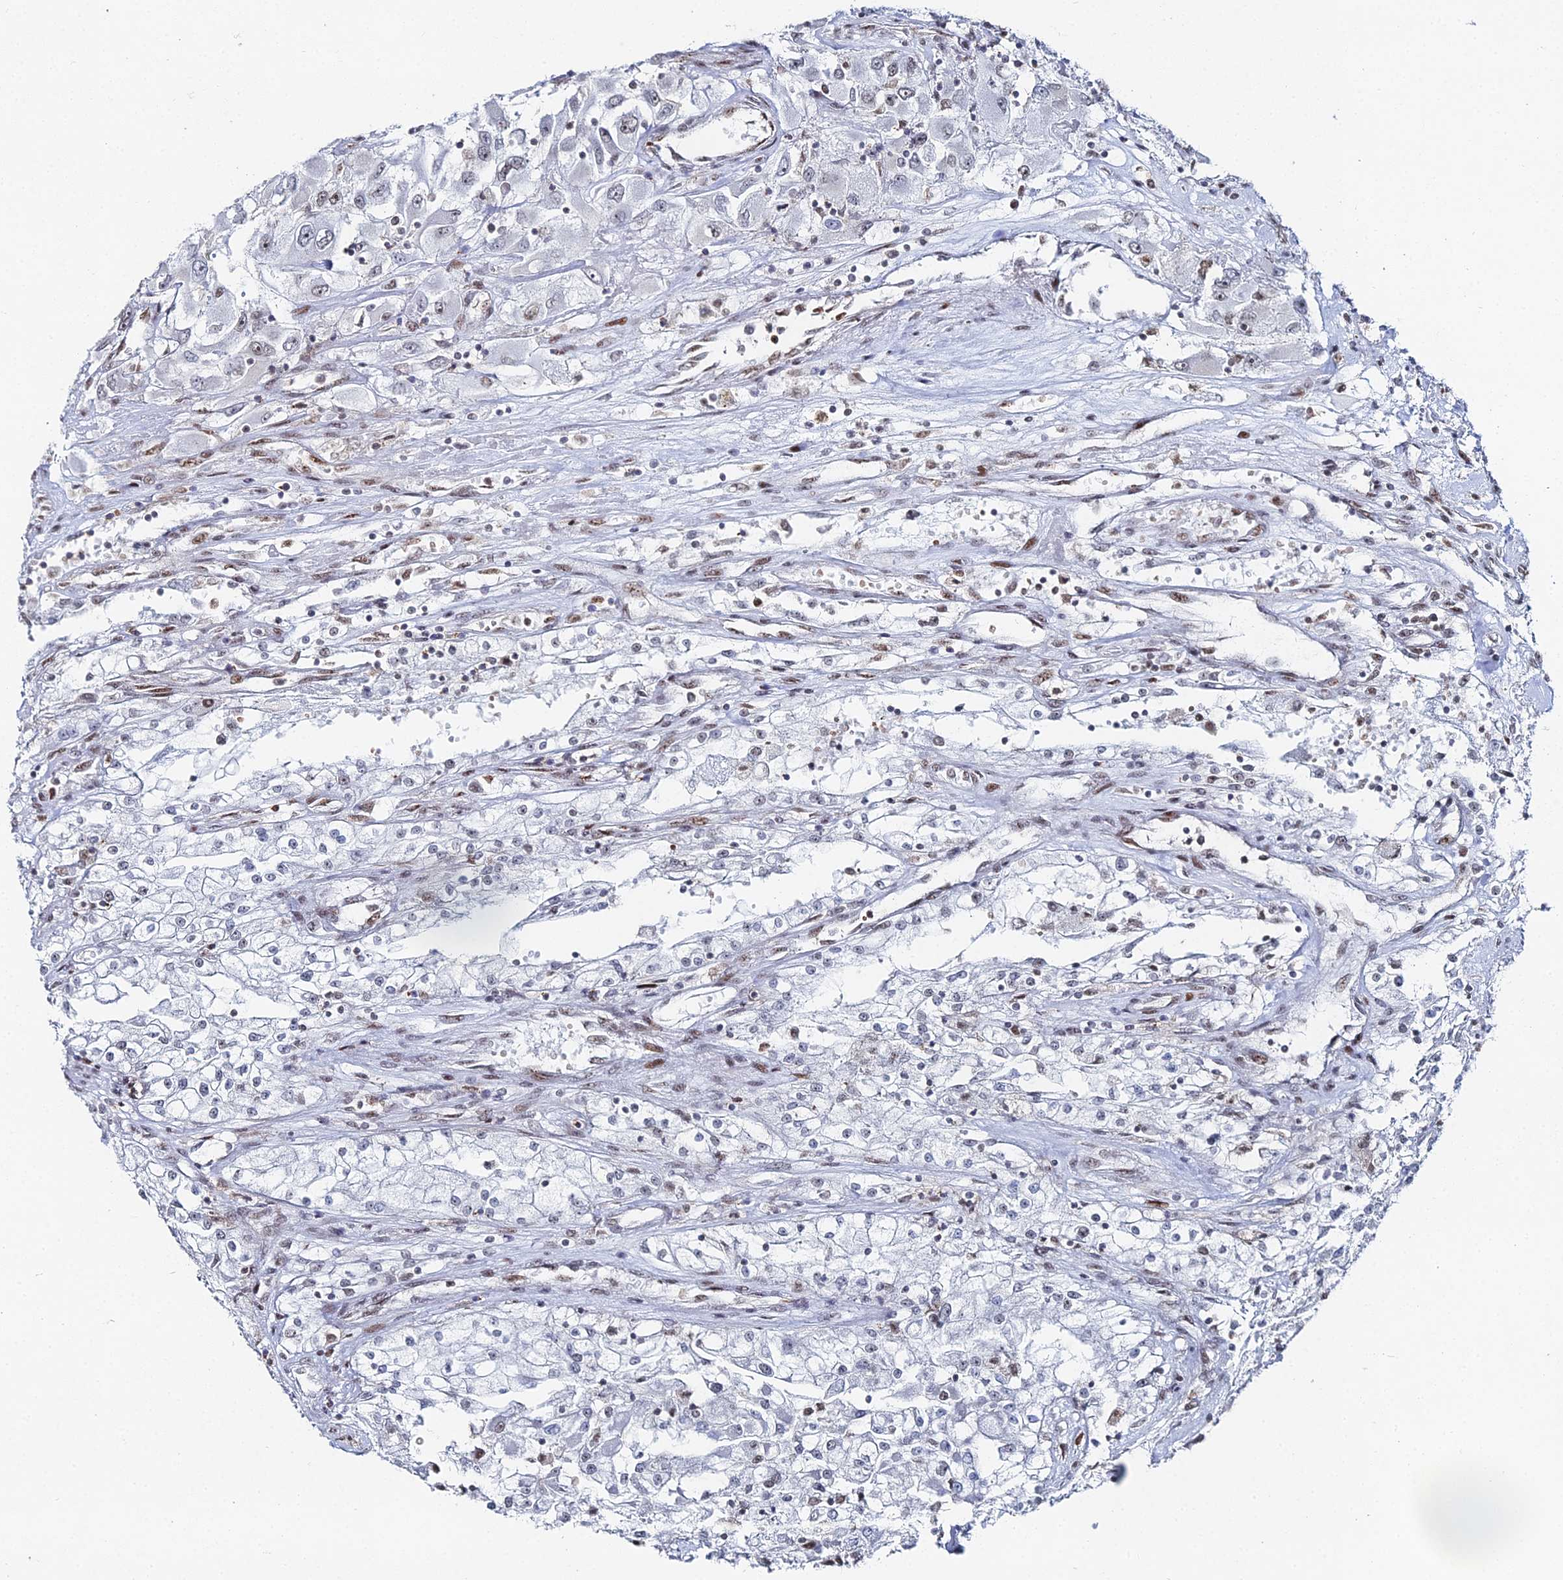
{"staining": {"intensity": "negative", "quantity": "none", "location": "none"}, "tissue": "renal cancer", "cell_type": "Tumor cells", "image_type": "cancer", "snomed": [{"axis": "morphology", "description": "Adenocarcinoma, NOS"}, {"axis": "topography", "description": "Kidney"}], "caption": "This is an immunohistochemistry (IHC) micrograph of renal cancer (adenocarcinoma). There is no positivity in tumor cells.", "gene": "GSC2", "patient": {"sex": "female", "age": 52}}